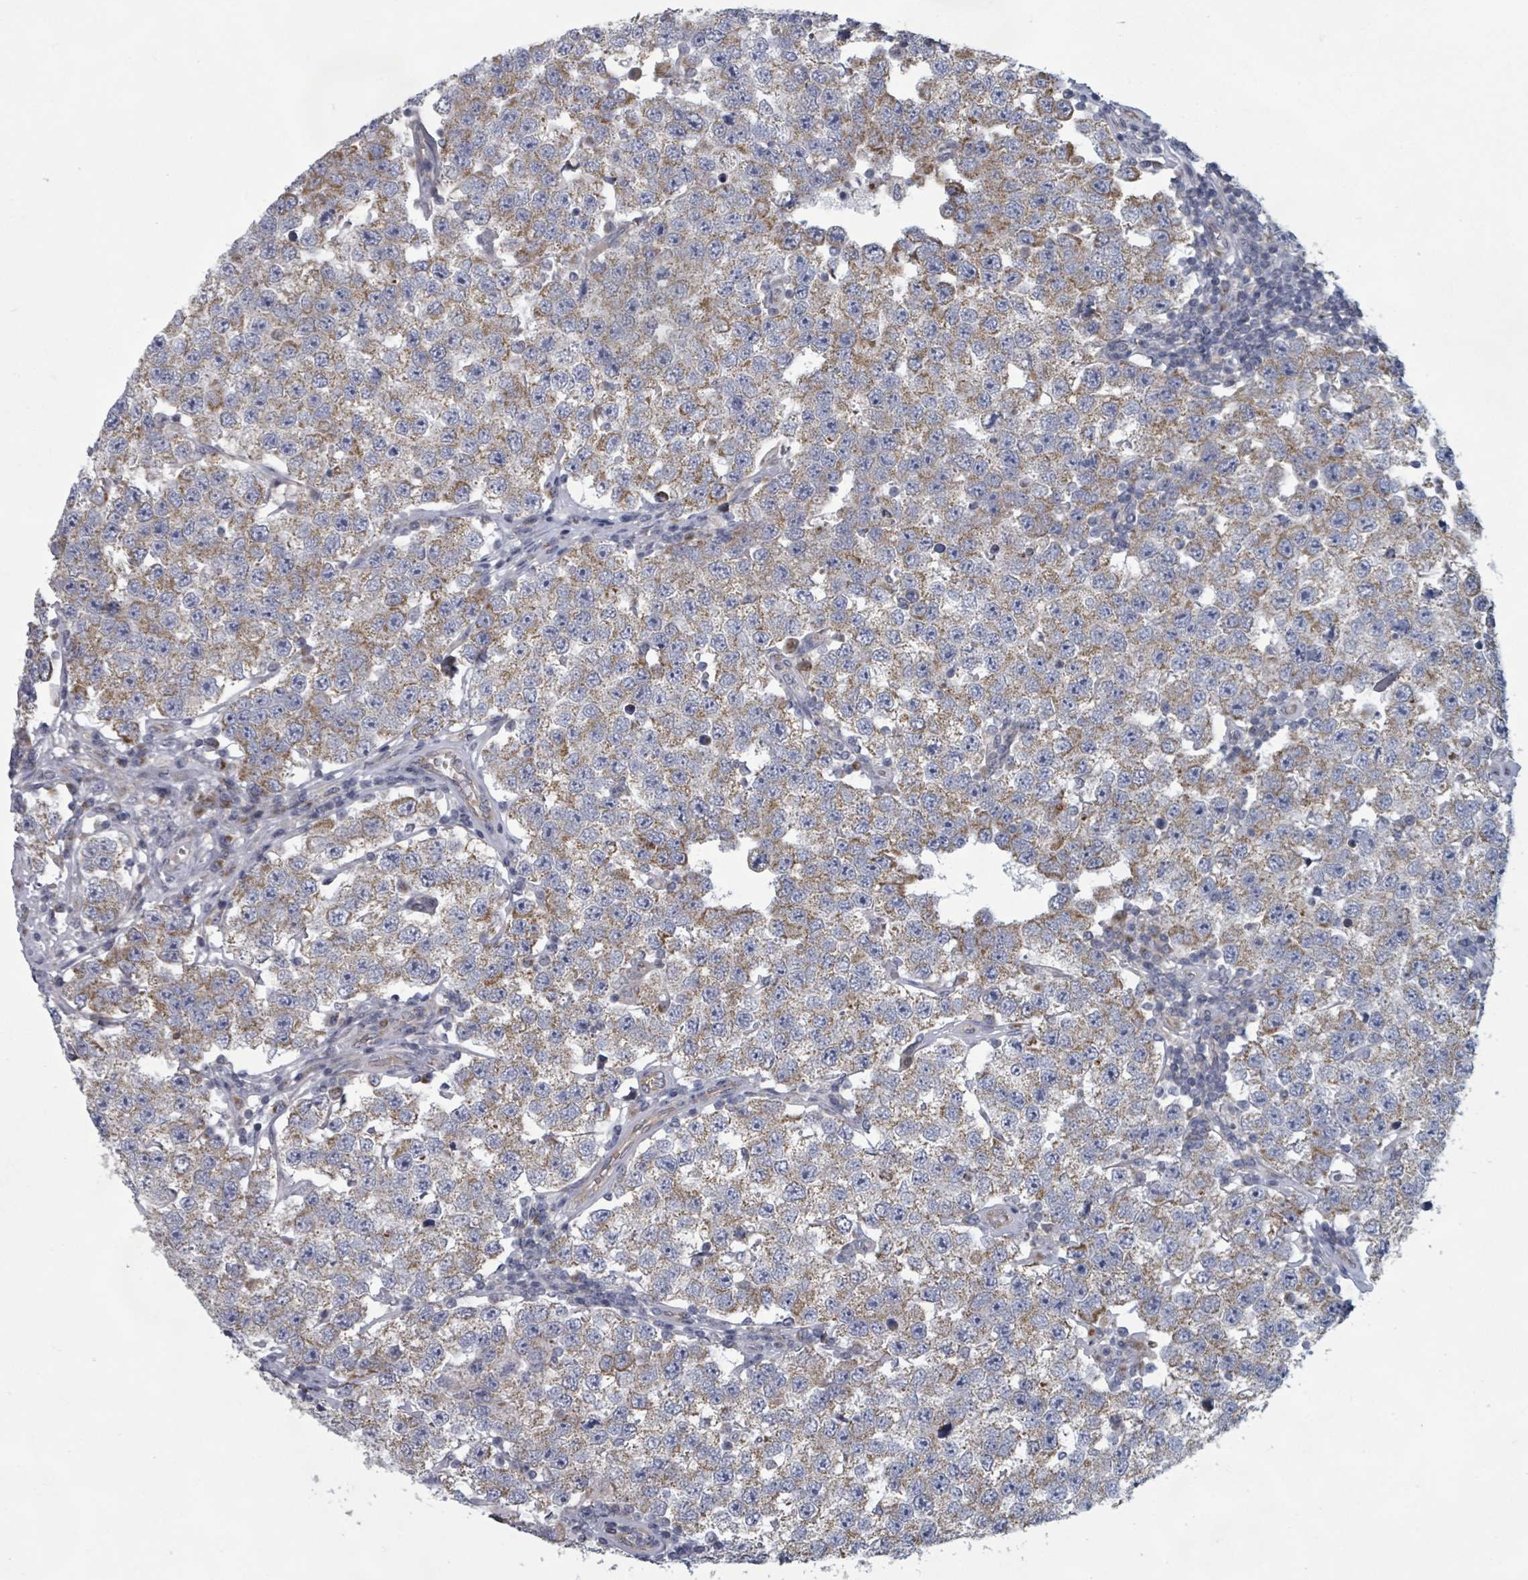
{"staining": {"intensity": "moderate", "quantity": ">75%", "location": "cytoplasmic/membranous"}, "tissue": "testis cancer", "cell_type": "Tumor cells", "image_type": "cancer", "snomed": [{"axis": "morphology", "description": "Seminoma, NOS"}, {"axis": "topography", "description": "Testis"}], "caption": "Immunohistochemical staining of human seminoma (testis) reveals moderate cytoplasmic/membranous protein positivity in about >75% of tumor cells. Immunohistochemistry (ihc) stains the protein in brown and the nuclei are stained blue.", "gene": "FKBP1A", "patient": {"sex": "male", "age": 34}}